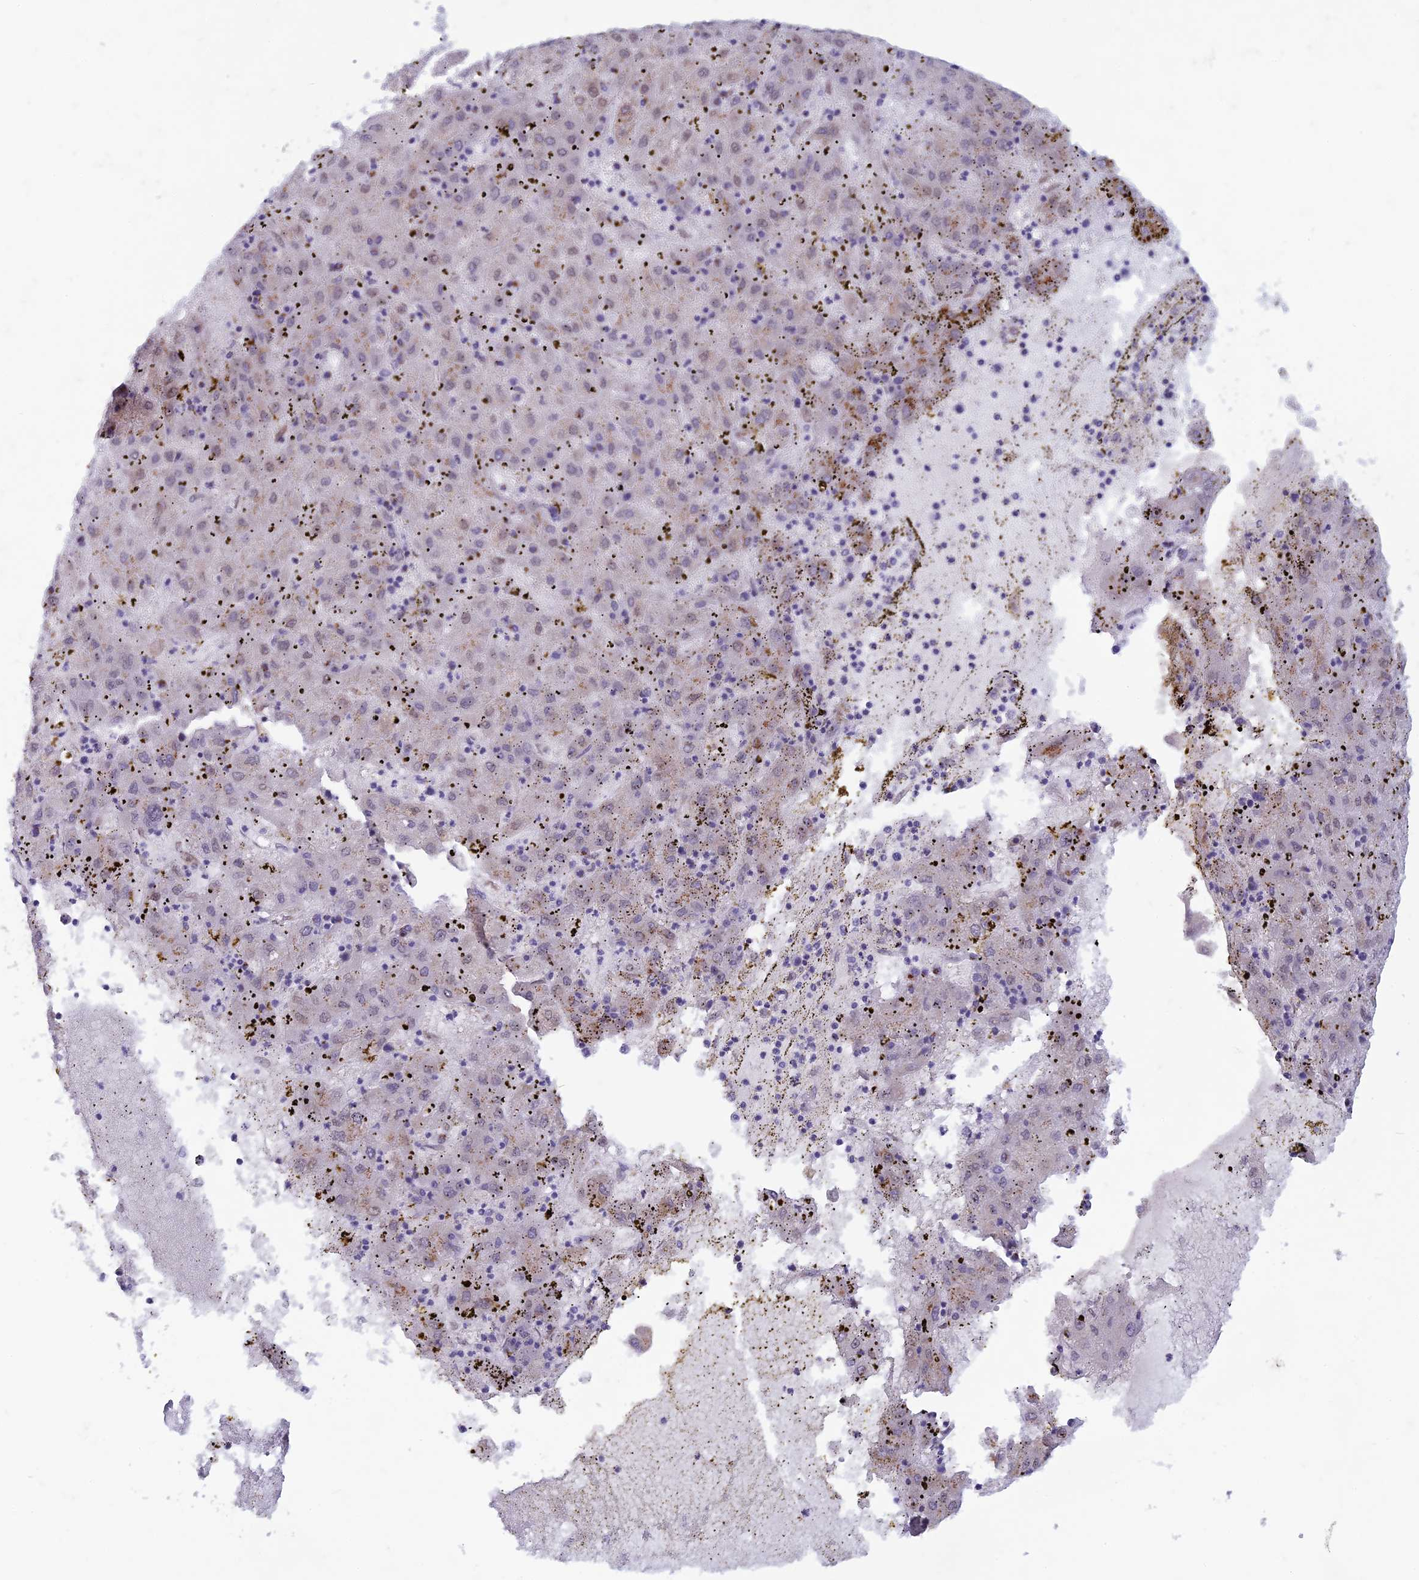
{"staining": {"intensity": "weak", "quantity": "<25%", "location": "nuclear"}, "tissue": "liver cancer", "cell_type": "Tumor cells", "image_type": "cancer", "snomed": [{"axis": "morphology", "description": "Carcinoma, Hepatocellular, NOS"}, {"axis": "topography", "description": "Liver"}], "caption": "A photomicrograph of liver hepatocellular carcinoma stained for a protein exhibits no brown staining in tumor cells. (DAB (3,3'-diaminobenzidine) IHC with hematoxylin counter stain).", "gene": "FAM3C", "patient": {"sex": "male", "age": 72}}